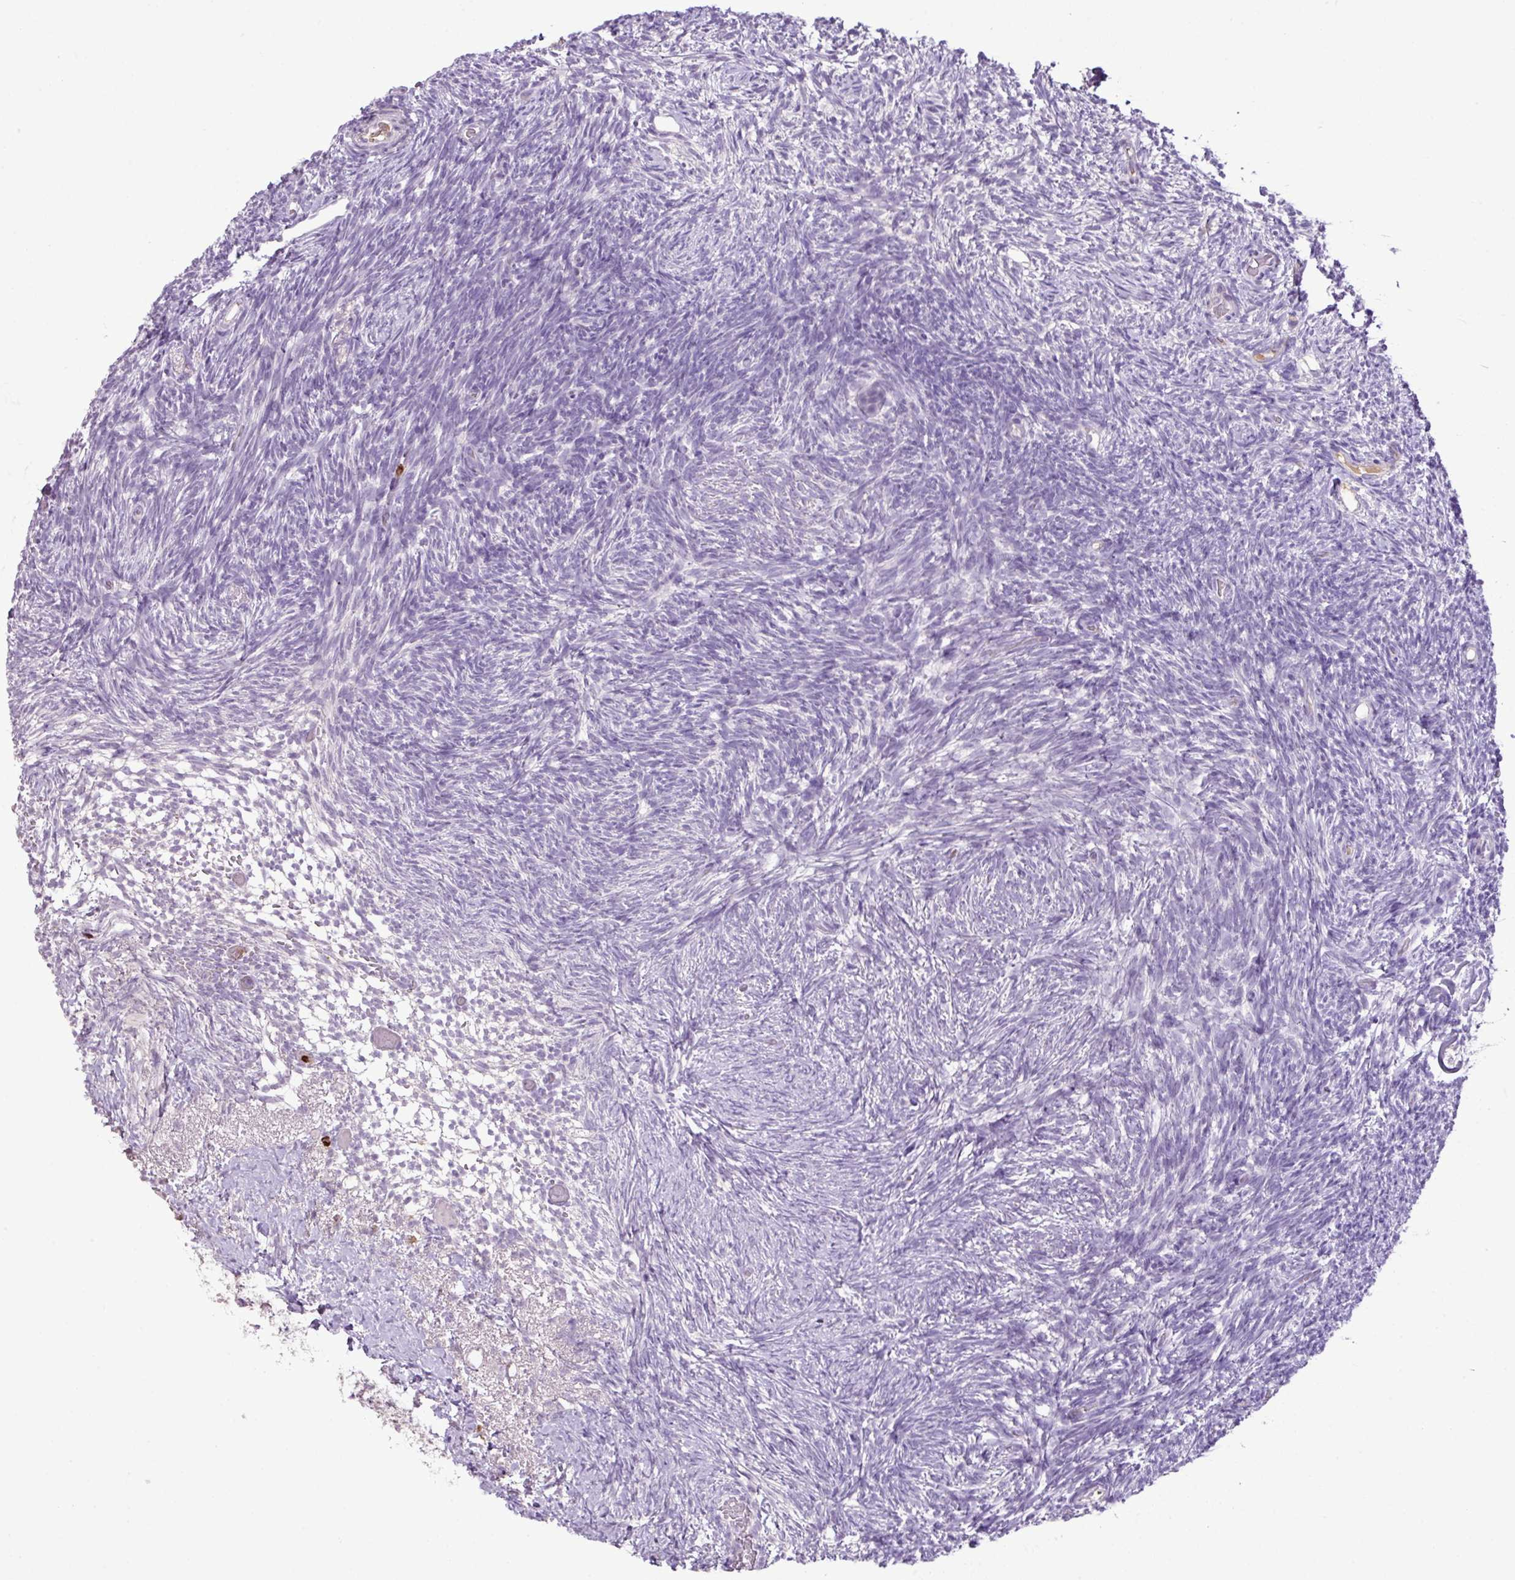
{"staining": {"intensity": "negative", "quantity": "none", "location": "none"}, "tissue": "ovary", "cell_type": "Follicle cells", "image_type": "normal", "snomed": [{"axis": "morphology", "description": "Normal tissue, NOS"}, {"axis": "topography", "description": "Ovary"}], "caption": "A histopathology image of human ovary is negative for staining in follicle cells.", "gene": "HTR3E", "patient": {"sex": "female", "age": 39}}